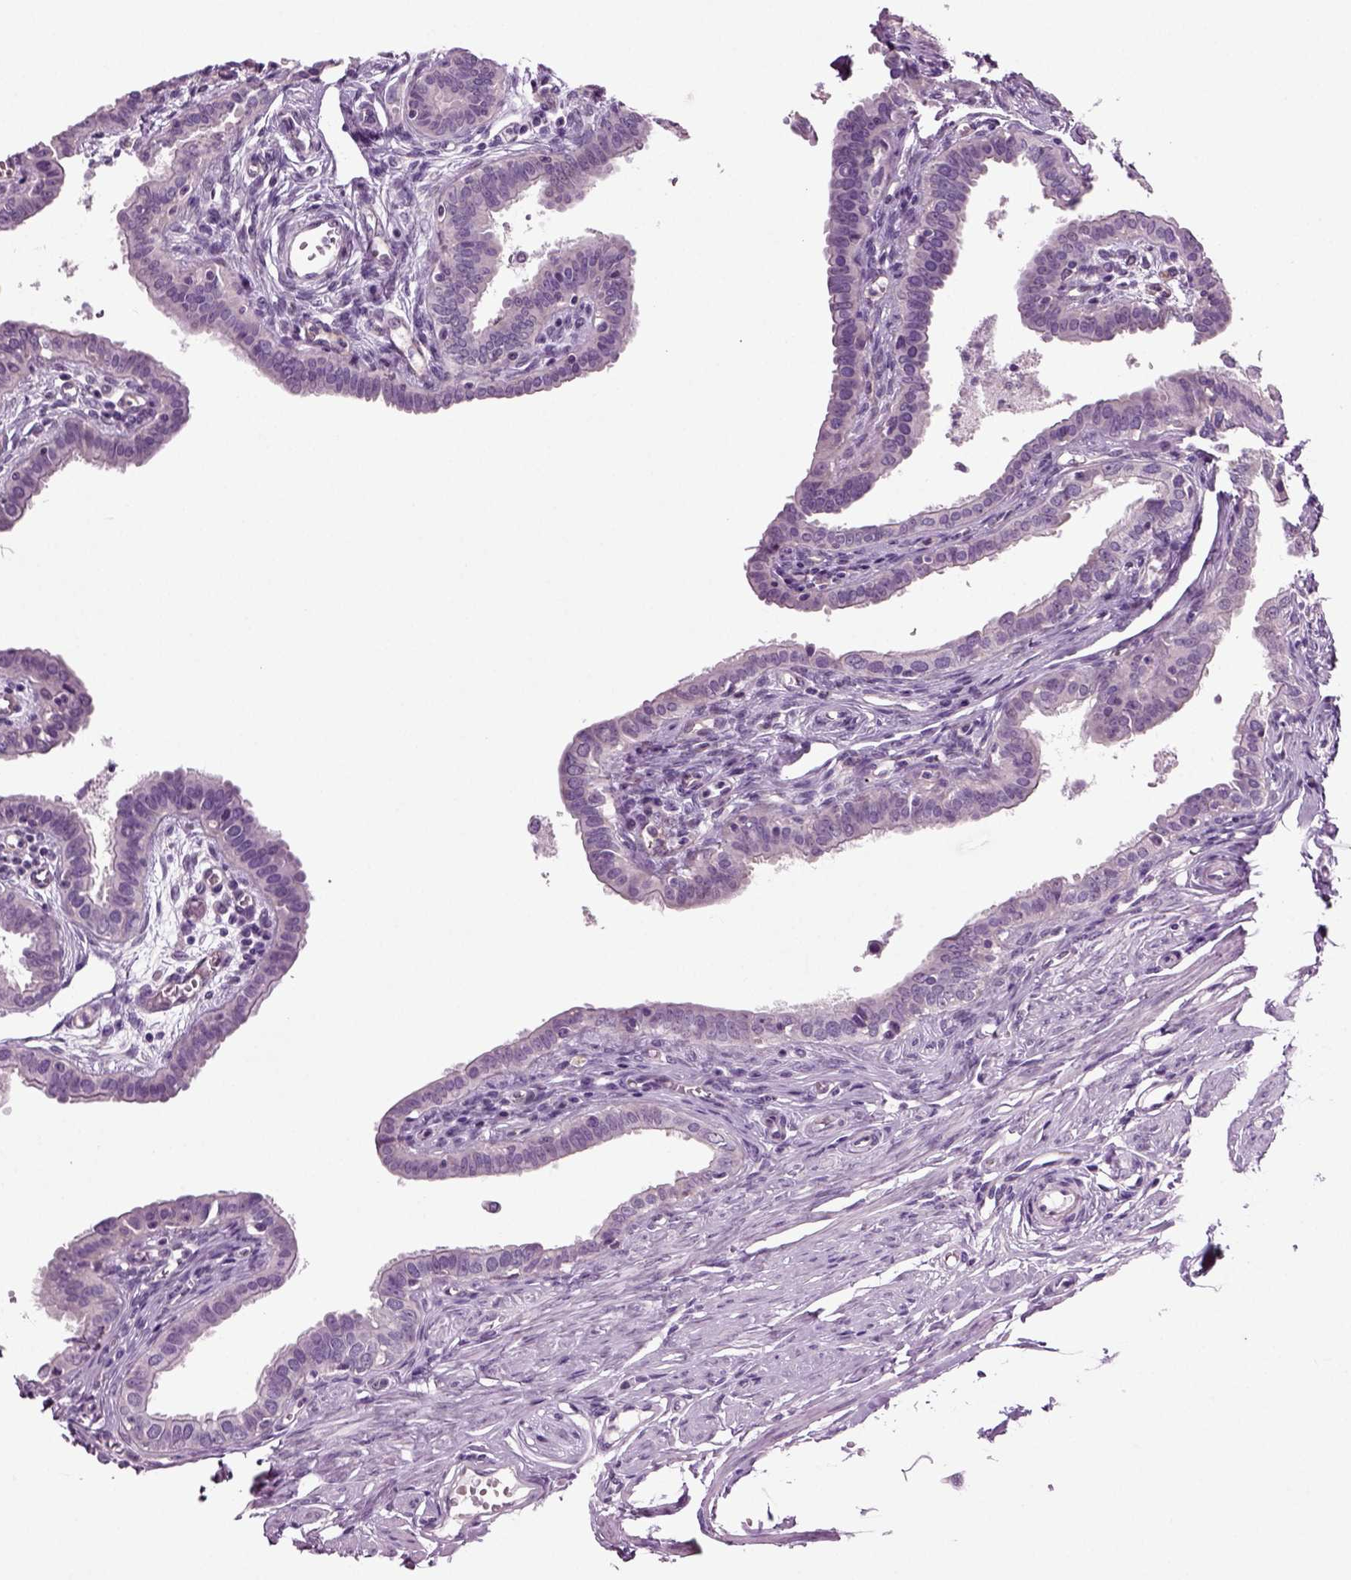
{"staining": {"intensity": "negative", "quantity": "none", "location": "none"}, "tissue": "fallopian tube", "cell_type": "Glandular cells", "image_type": "normal", "snomed": [{"axis": "morphology", "description": "Normal tissue, NOS"}, {"axis": "morphology", "description": "Carcinoma, endometroid"}, {"axis": "topography", "description": "Fallopian tube"}, {"axis": "topography", "description": "Ovary"}], "caption": "Fallopian tube was stained to show a protein in brown. There is no significant expression in glandular cells.", "gene": "COL9A2", "patient": {"sex": "female", "age": 42}}